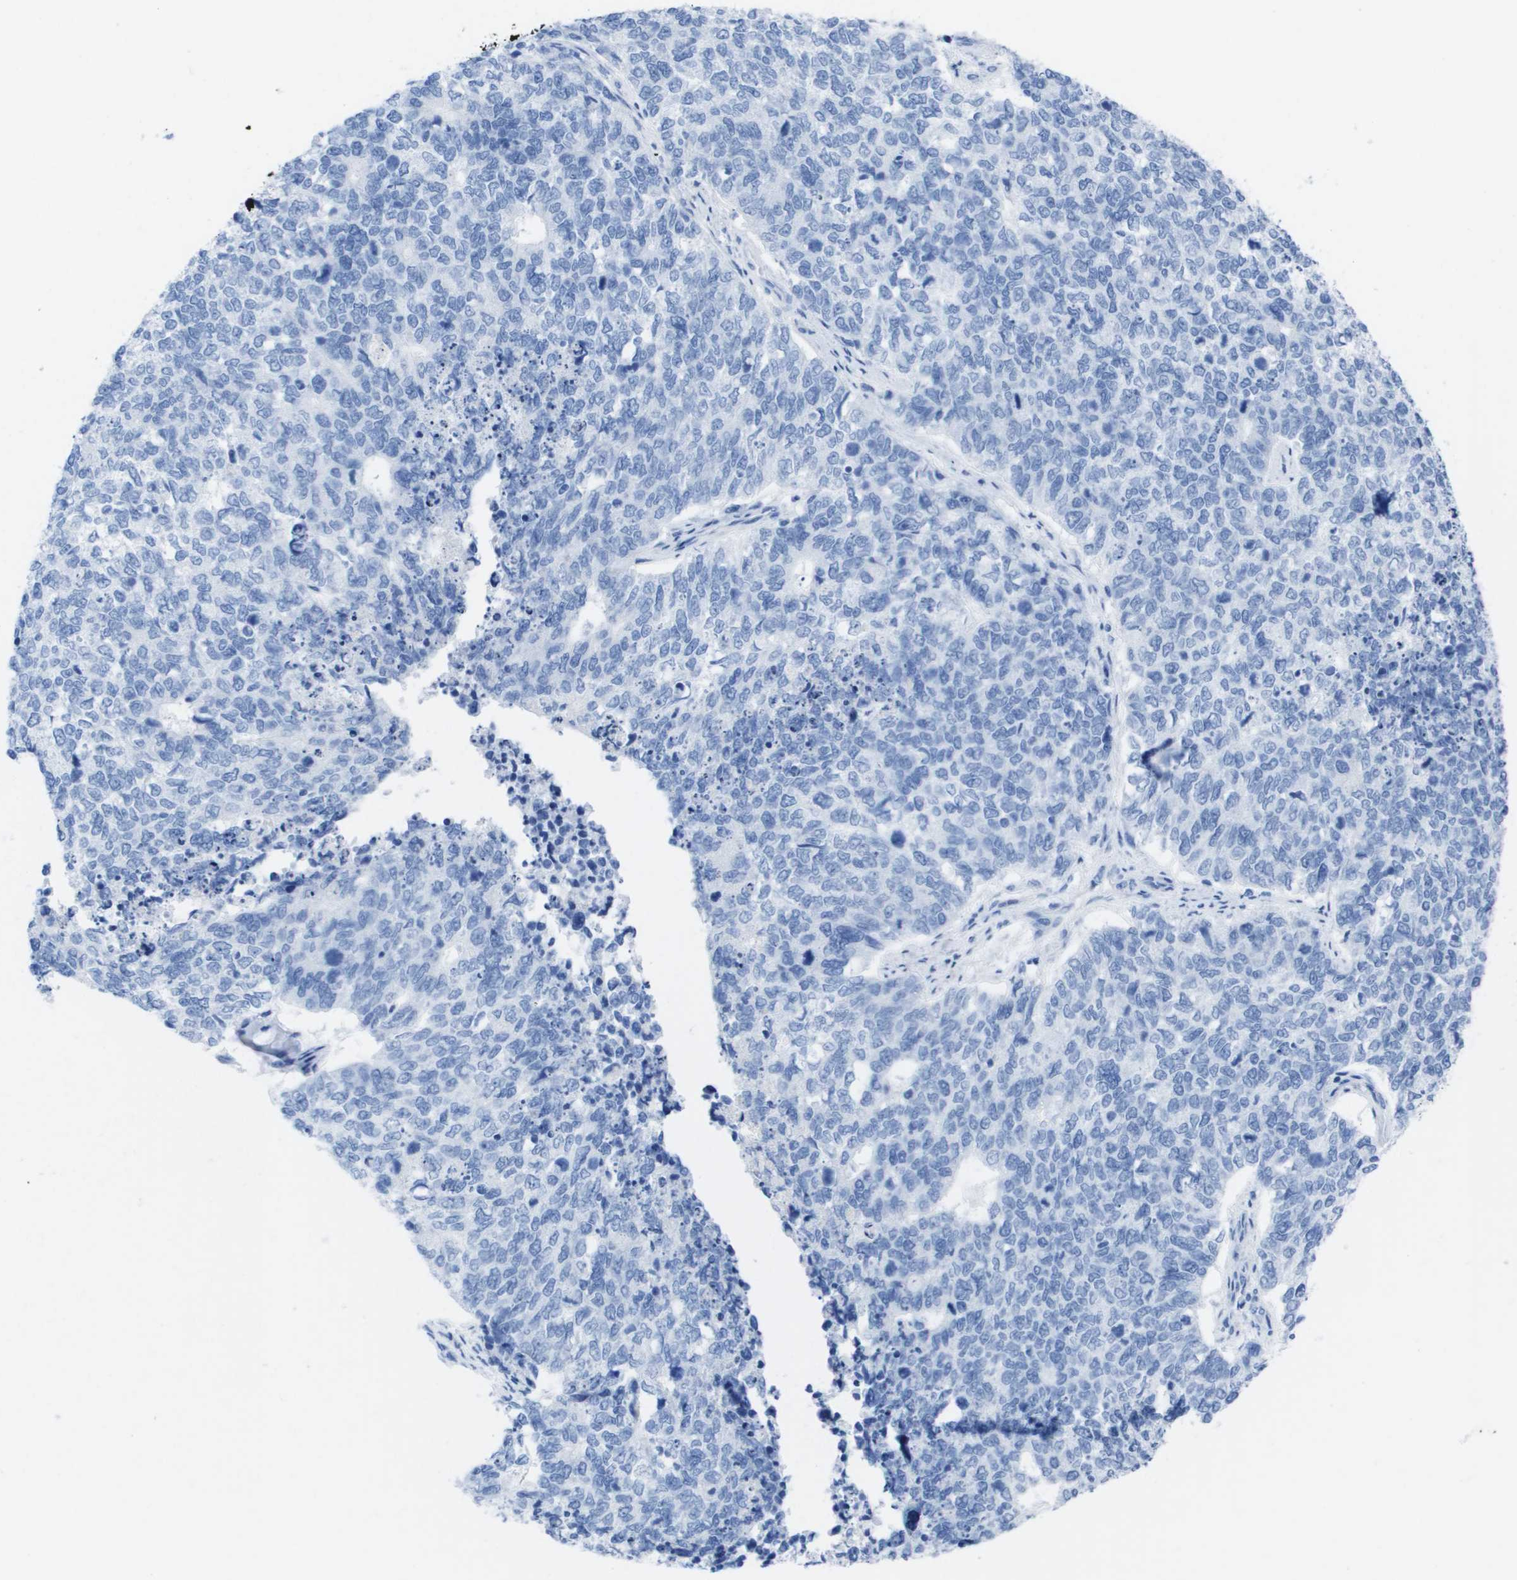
{"staining": {"intensity": "negative", "quantity": "none", "location": "none"}, "tissue": "cervical cancer", "cell_type": "Tumor cells", "image_type": "cancer", "snomed": [{"axis": "morphology", "description": "Squamous cell carcinoma, NOS"}, {"axis": "topography", "description": "Cervix"}], "caption": "Tumor cells are negative for brown protein staining in cervical cancer.", "gene": "KCNA3", "patient": {"sex": "female", "age": 63}}